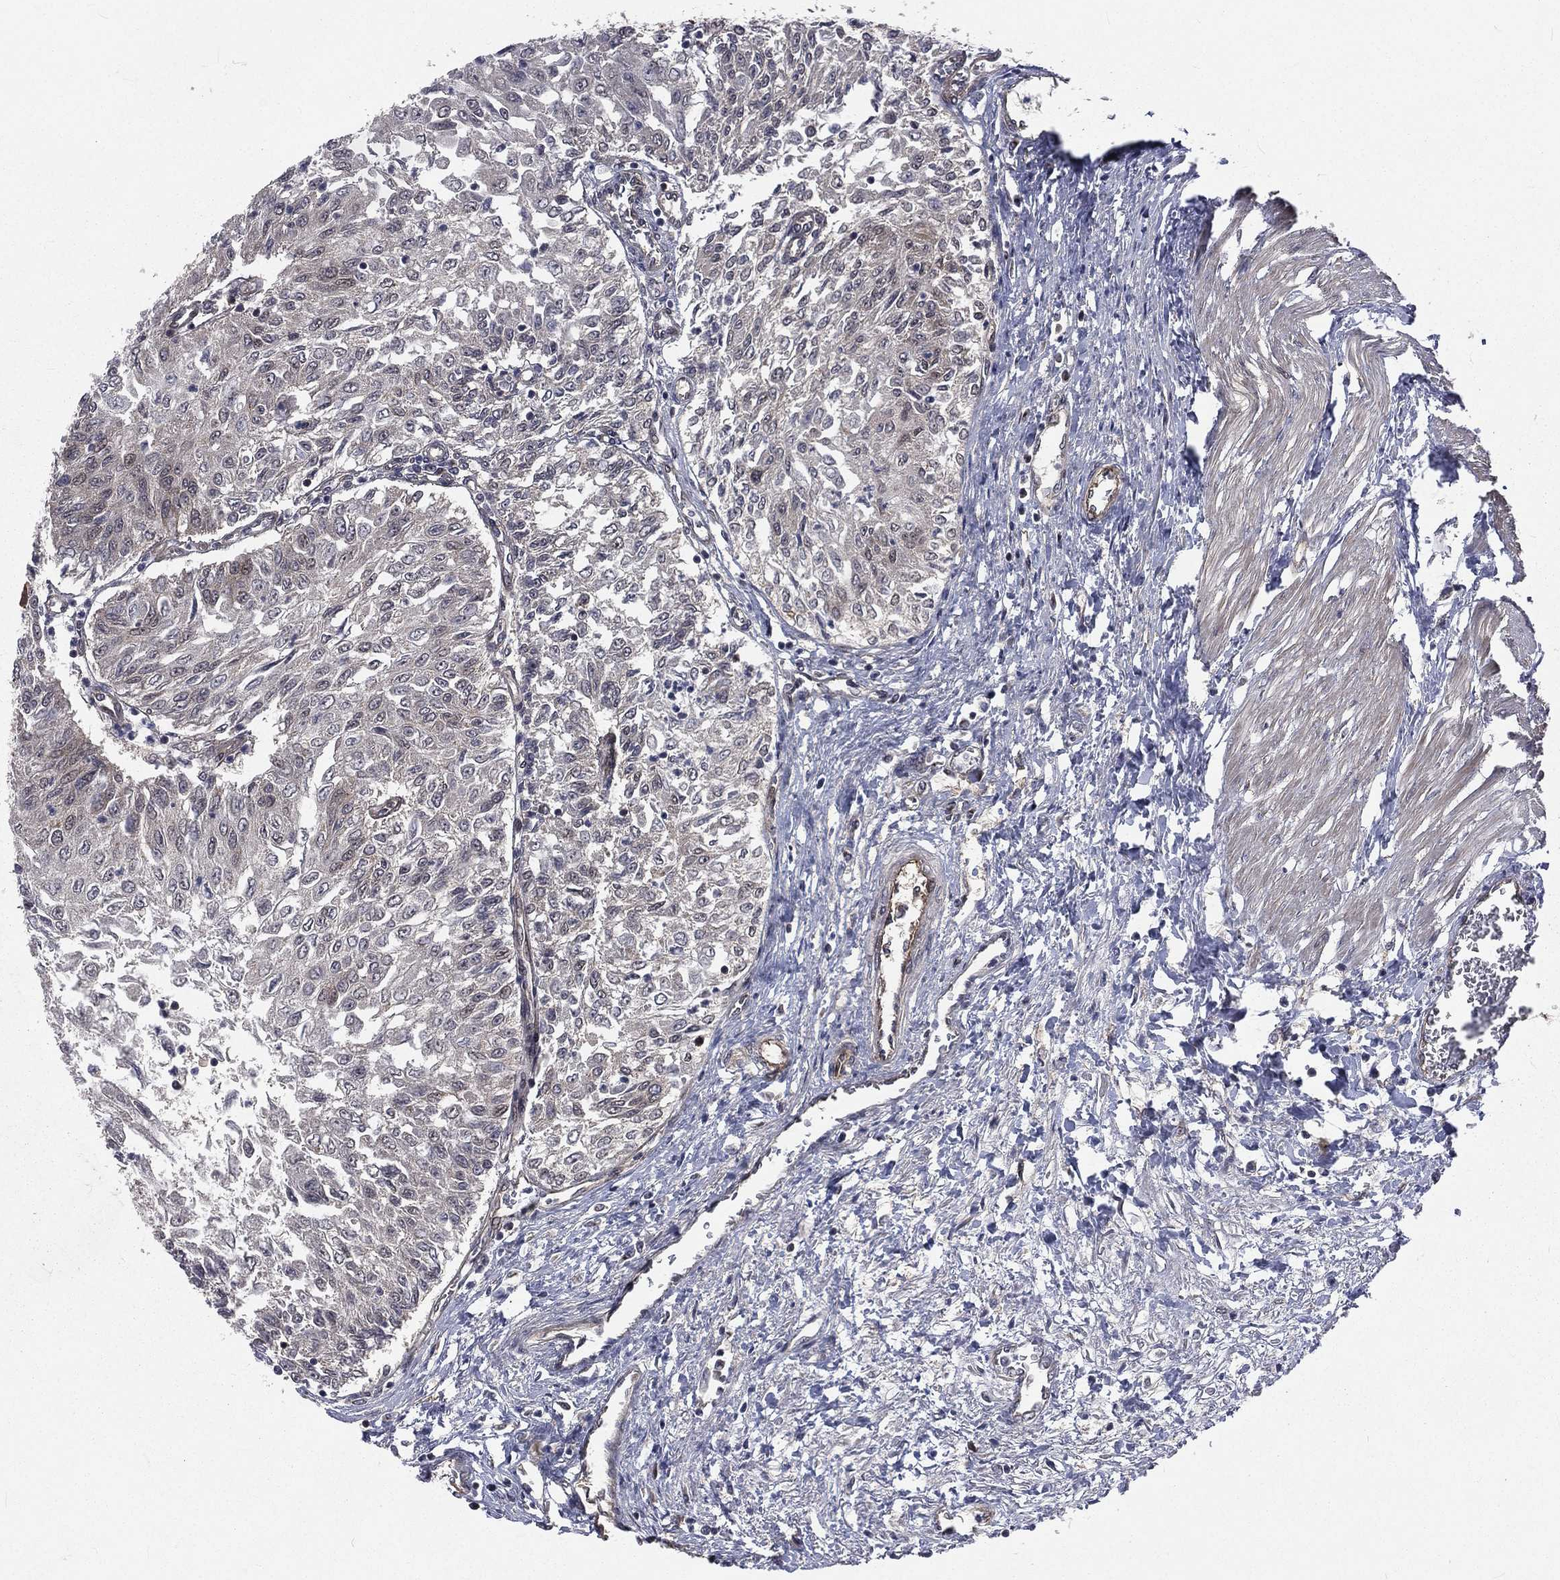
{"staining": {"intensity": "negative", "quantity": "none", "location": "none"}, "tissue": "urothelial cancer", "cell_type": "Tumor cells", "image_type": "cancer", "snomed": [{"axis": "morphology", "description": "Urothelial carcinoma, Low grade"}, {"axis": "topography", "description": "Urinary bladder"}], "caption": "High power microscopy histopathology image of an IHC histopathology image of urothelial cancer, revealing no significant staining in tumor cells.", "gene": "ARL3", "patient": {"sex": "male", "age": 78}}